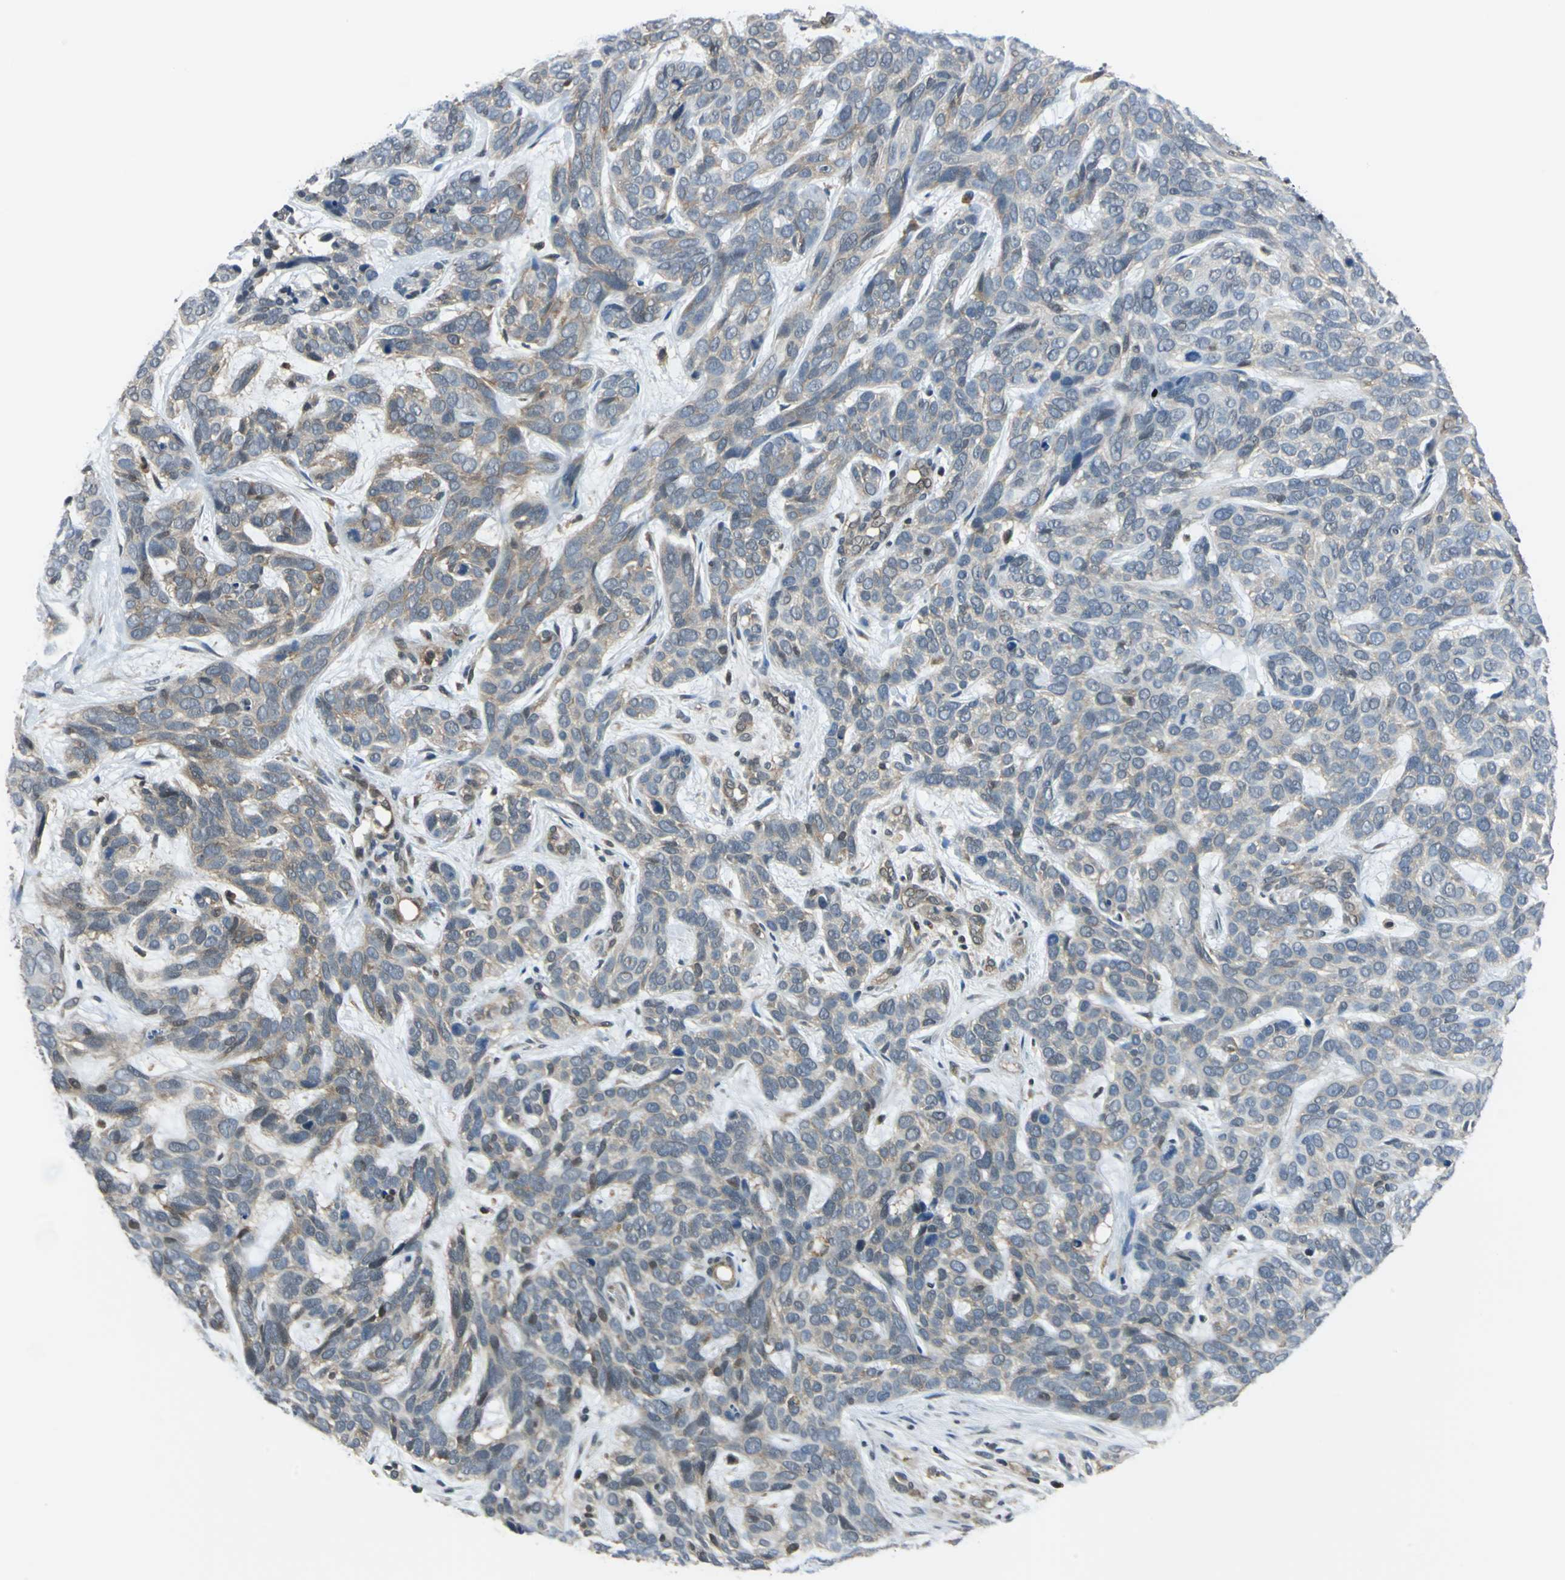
{"staining": {"intensity": "weak", "quantity": "25%-75%", "location": "cytoplasmic/membranous,nuclear"}, "tissue": "skin cancer", "cell_type": "Tumor cells", "image_type": "cancer", "snomed": [{"axis": "morphology", "description": "Basal cell carcinoma"}, {"axis": "topography", "description": "Skin"}], "caption": "Skin cancer tissue displays weak cytoplasmic/membranous and nuclear staining in approximately 25%-75% of tumor cells", "gene": "ARPC3", "patient": {"sex": "male", "age": 87}}